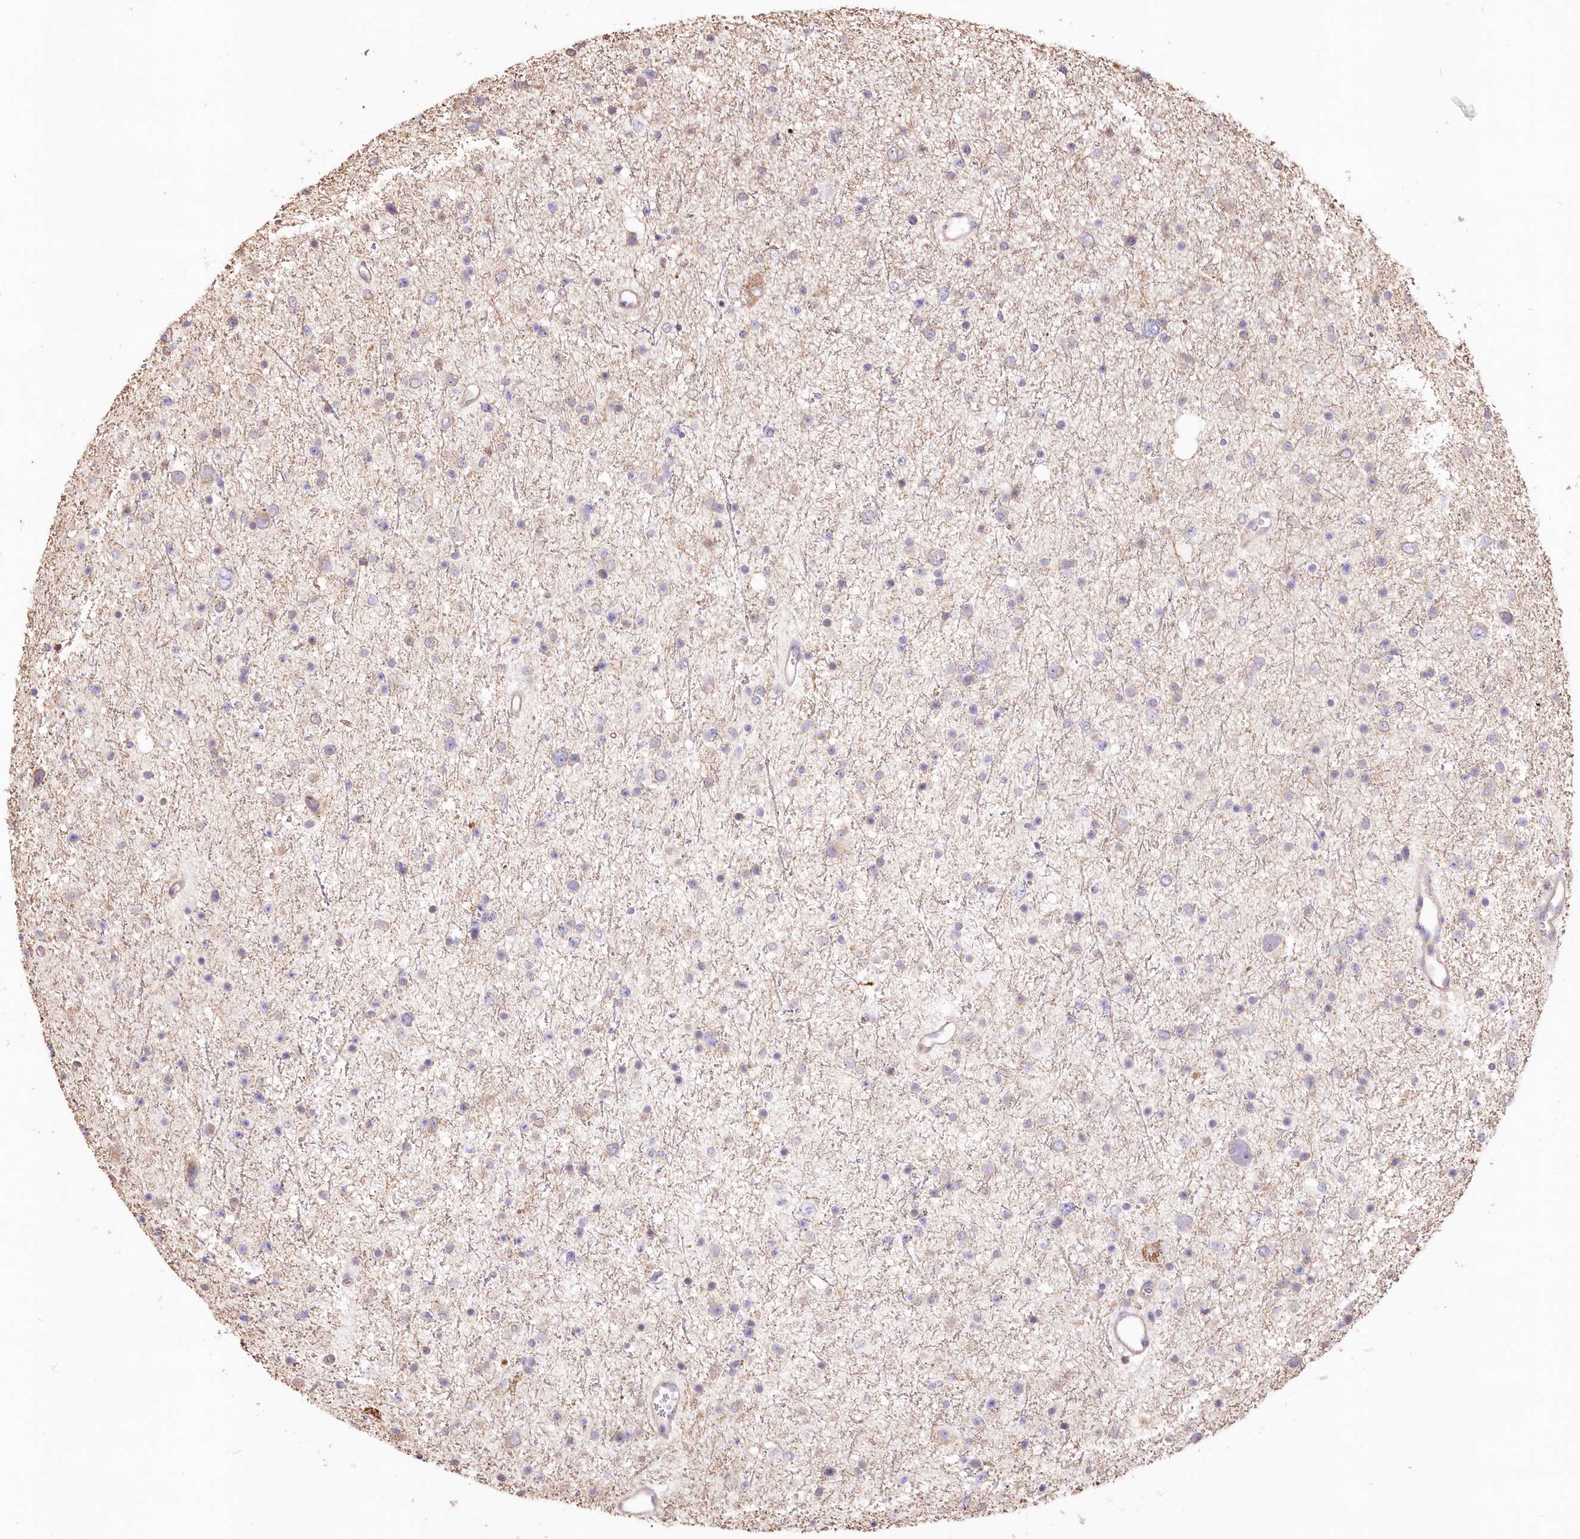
{"staining": {"intensity": "negative", "quantity": "none", "location": "none"}, "tissue": "glioma", "cell_type": "Tumor cells", "image_type": "cancer", "snomed": [{"axis": "morphology", "description": "Glioma, malignant, Low grade"}, {"axis": "topography", "description": "Brain"}], "caption": "DAB immunohistochemical staining of glioma displays no significant positivity in tumor cells. Nuclei are stained in blue.", "gene": "STK17B", "patient": {"sex": "female", "age": 37}}